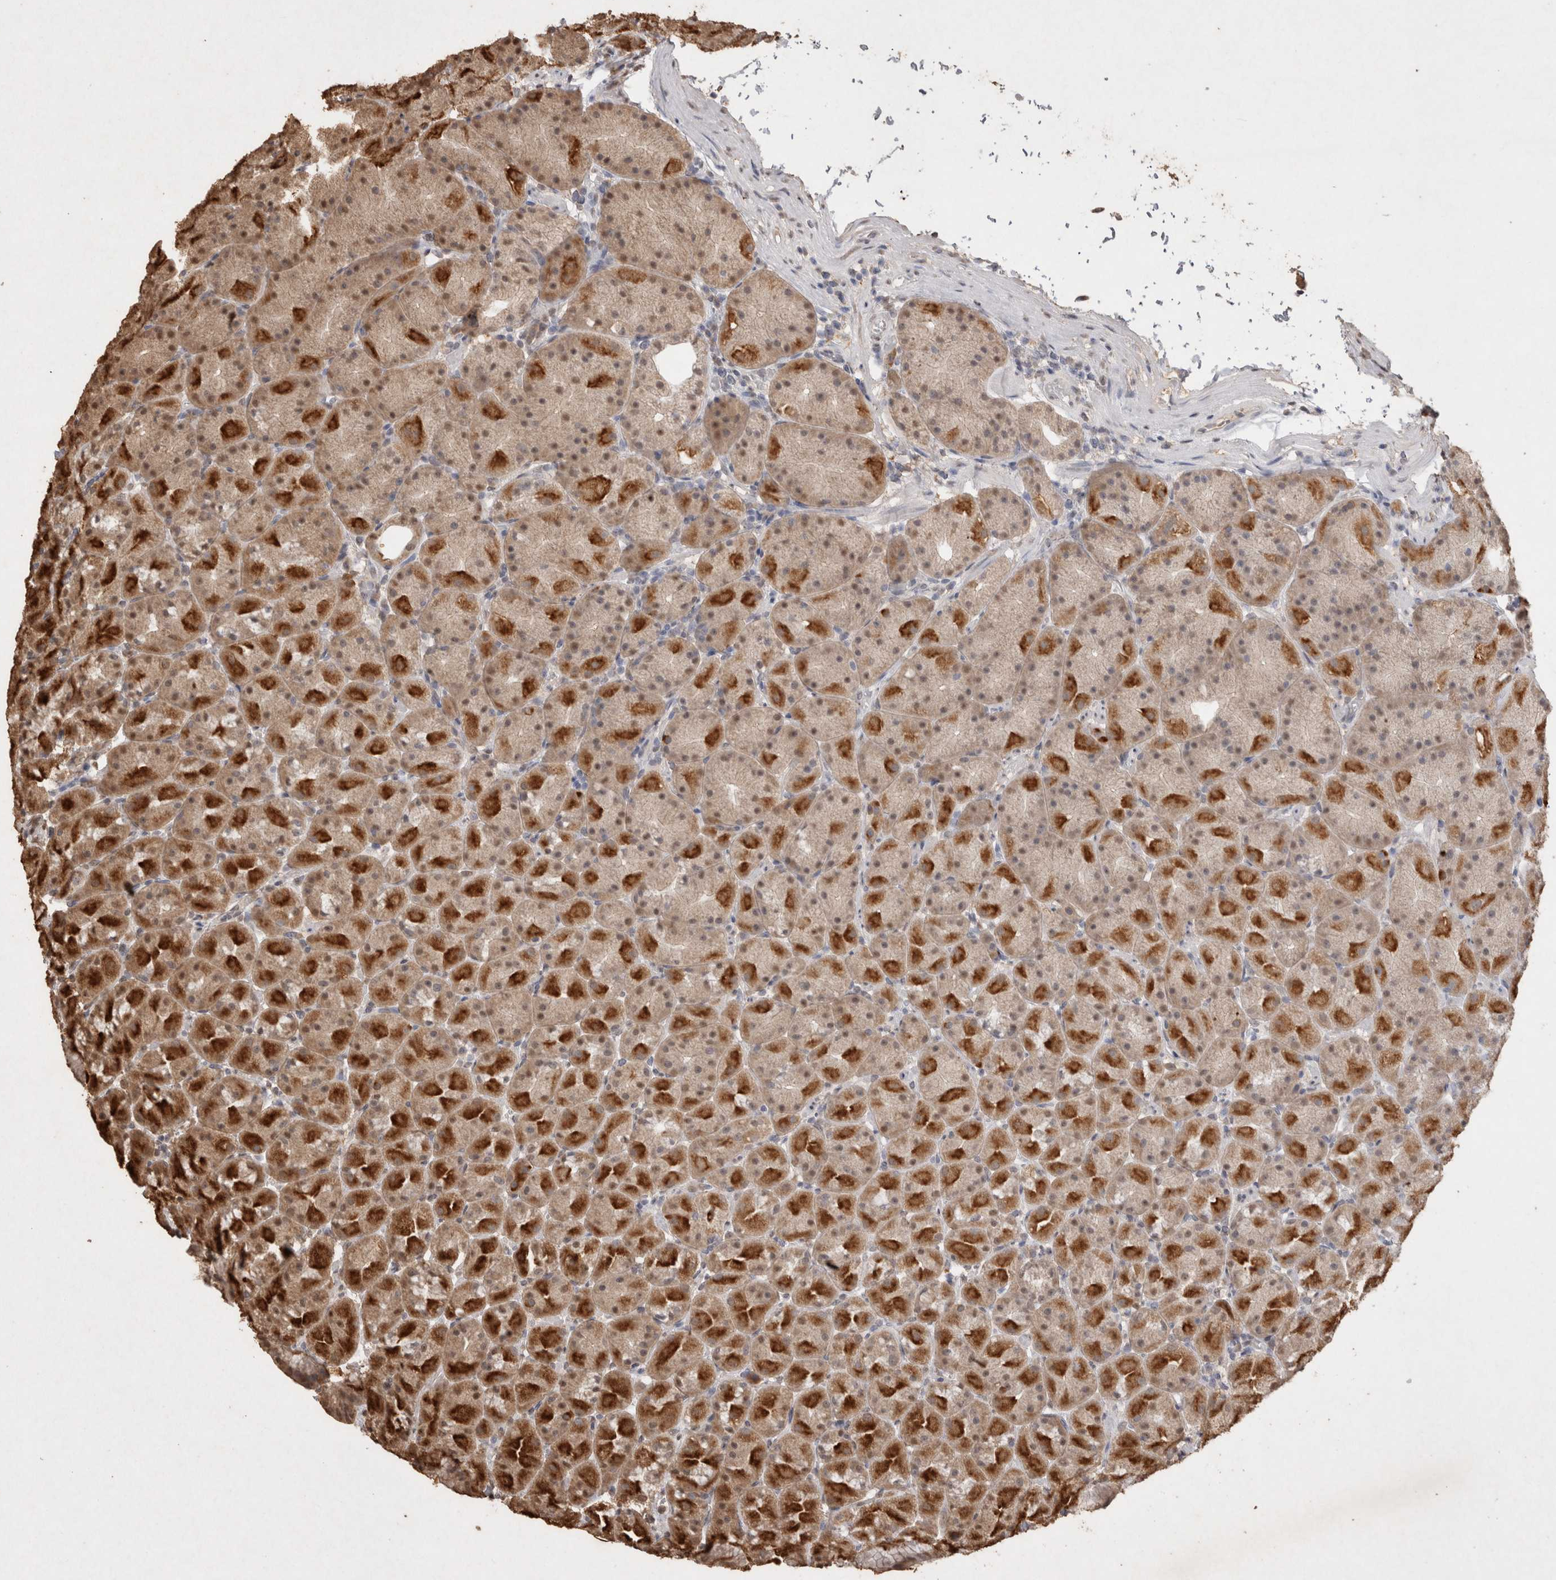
{"staining": {"intensity": "strong", "quantity": "25%-75%", "location": "cytoplasmic/membranous,nuclear"}, "tissue": "stomach", "cell_type": "Glandular cells", "image_type": "normal", "snomed": [{"axis": "morphology", "description": "Normal tissue, NOS"}, {"axis": "topography", "description": "Stomach, upper"}, {"axis": "topography", "description": "Stomach"}], "caption": "This histopathology image shows benign stomach stained with IHC to label a protein in brown. The cytoplasmic/membranous,nuclear of glandular cells show strong positivity for the protein. Nuclei are counter-stained blue.", "gene": "MLX", "patient": {"sex": "male", "age": 48}}